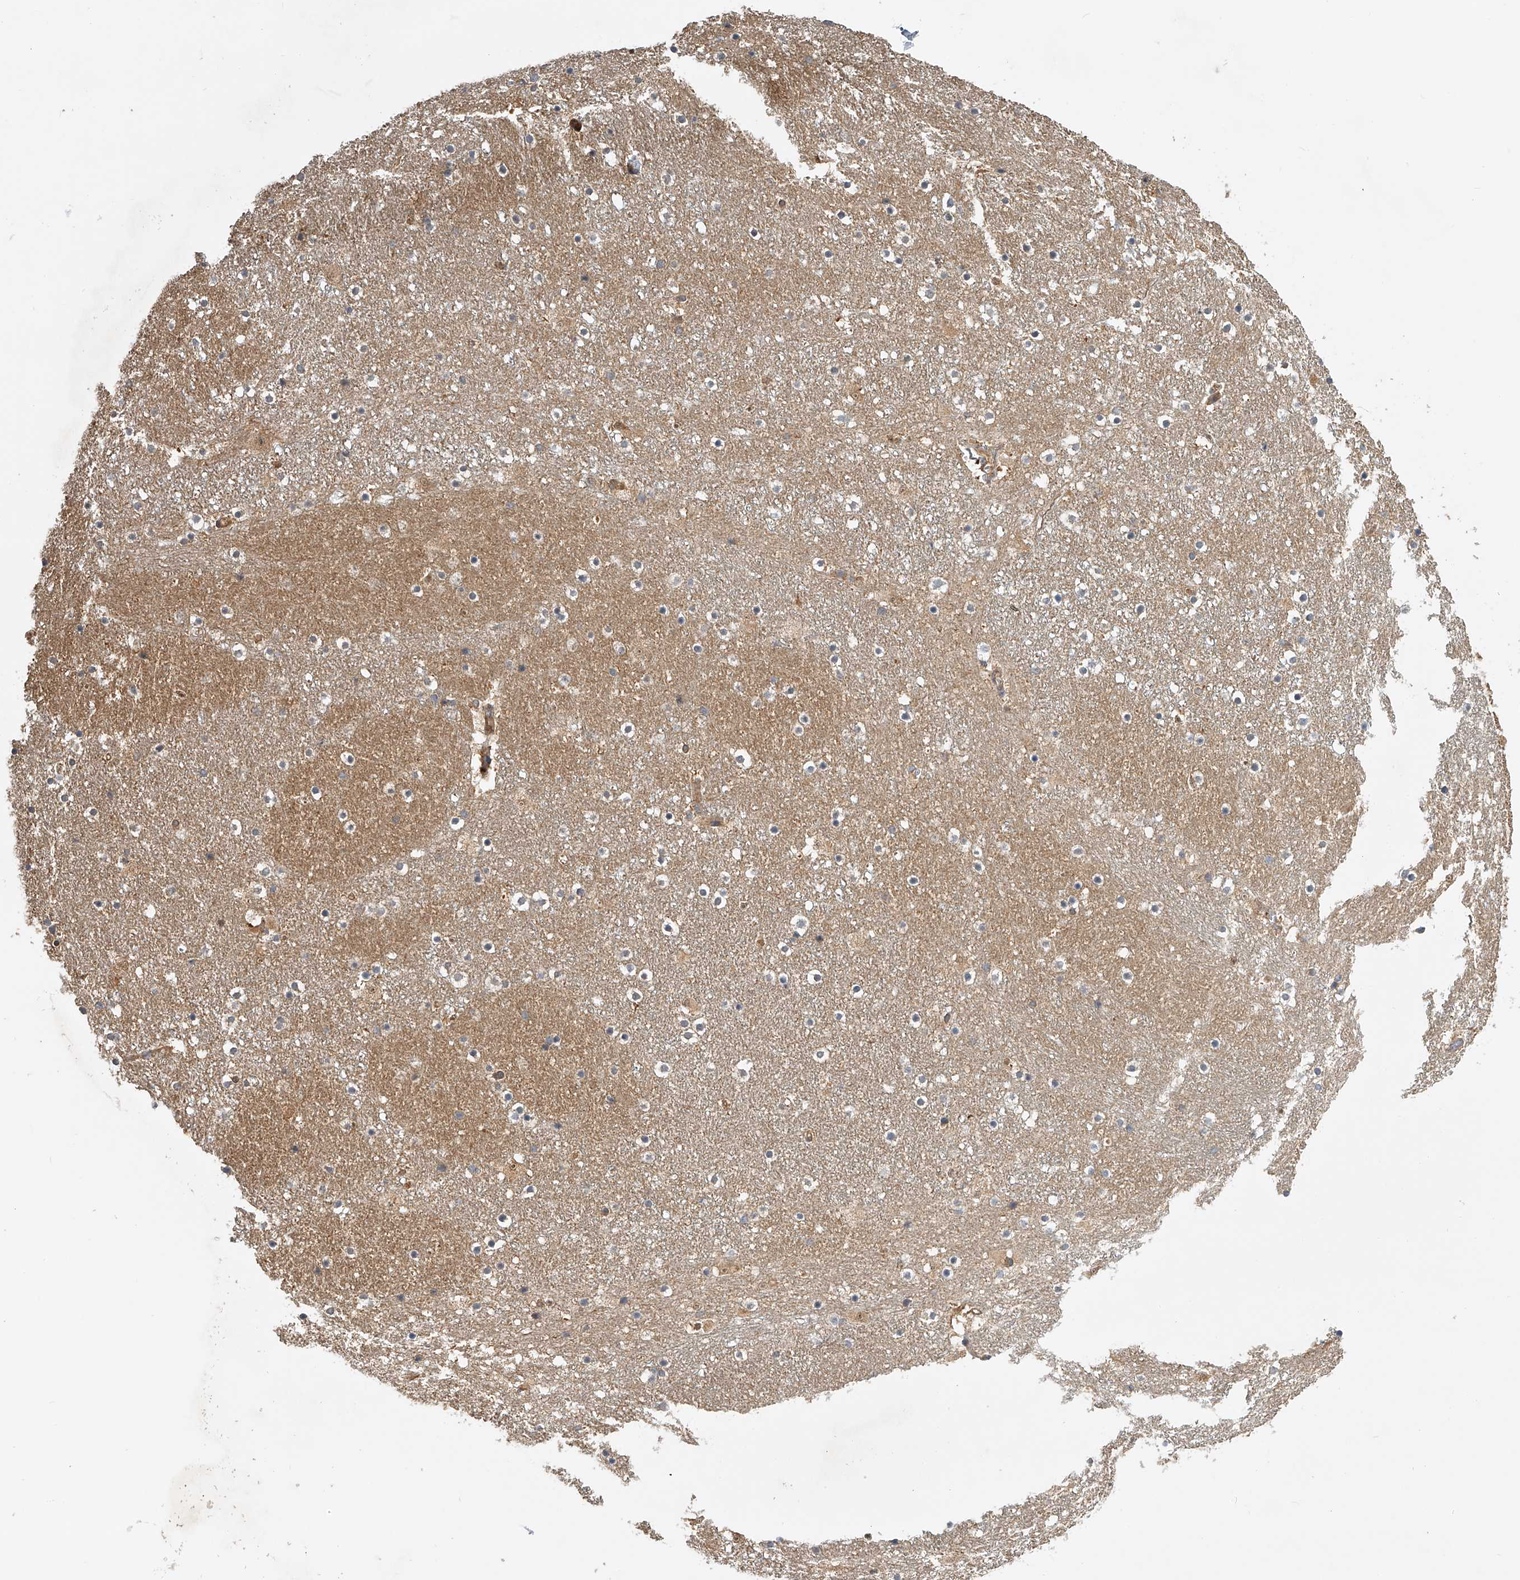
{"staining": {"intensity": "negative", "quantity": "none", "location": "none"}, "tissue": "caudate", "cell_type": "Glial cells", "image_type": "normal", "snomed": [{"axis": "morphology", "description": "Normal tissue, NOS"}, {"axis": "topography", "description": "Lateral ventricle wall"}], "caption": "IHC photomicrograph of unremarkable caudate stained for a protein (brown), which reveals no expression in glial cells. (DAB immunohistochemistry with hematoxylin counter stain).", "gene": "PTPRA", "patient": {"sex": "male", "age": 45}}